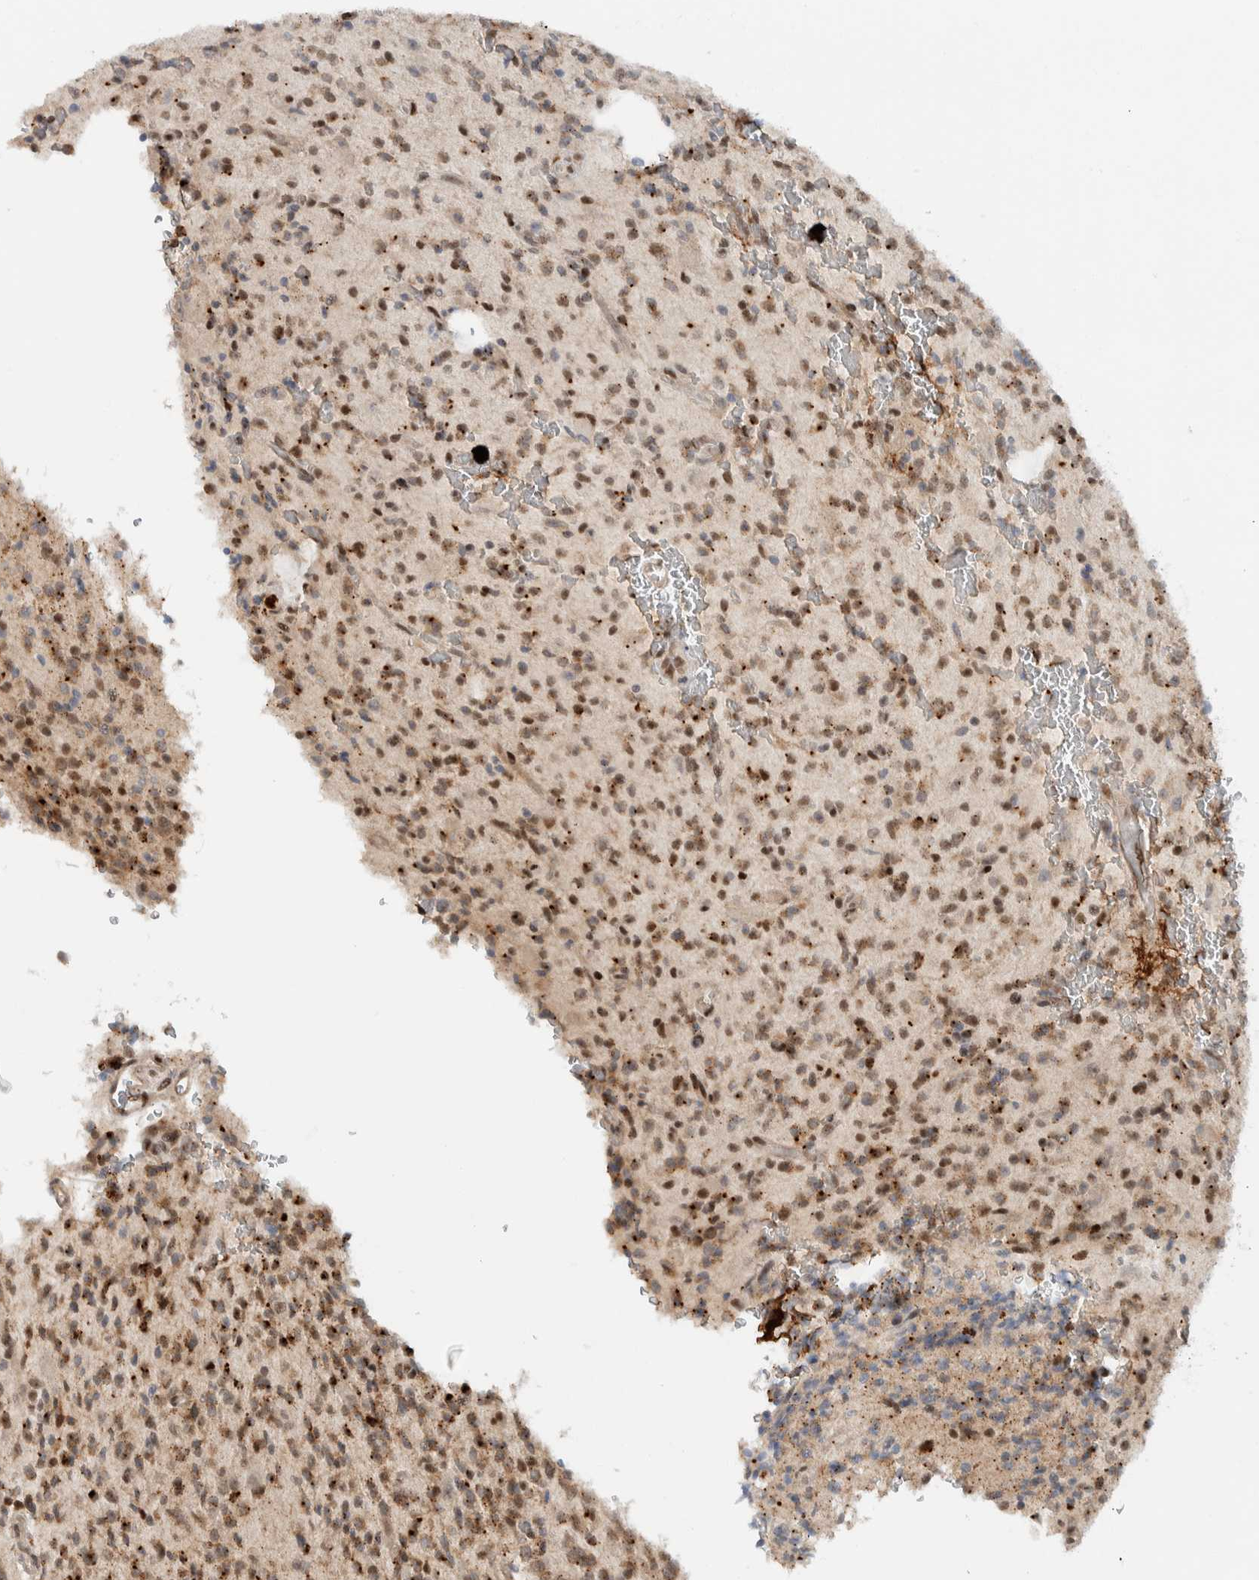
{"staining": {"intensity": "moderate", "quantity": ">75%", "location": "cytoplasmic/membranous"}, "tissue": "glioma", "cell_type": "Tumor cells", "image_type": "cancer", "snomed": [{"axis": "morphology", "description": "Glioma, malignant, High grade"}, {"axis": "topography", "description": "Brain"}], "caption": "Immunohistochemistry image of neoplastic tissue: human glioma stained using immunohistochemistry (IHC) displays medium levels of moderate protein expression localized specifically in the cytoplasmic/membranous of tumor cells, appearing as a cytoplasmic/membranous brown color.", "gene": "ZFP91", "patient": {"sex": "male", "age": 34}}